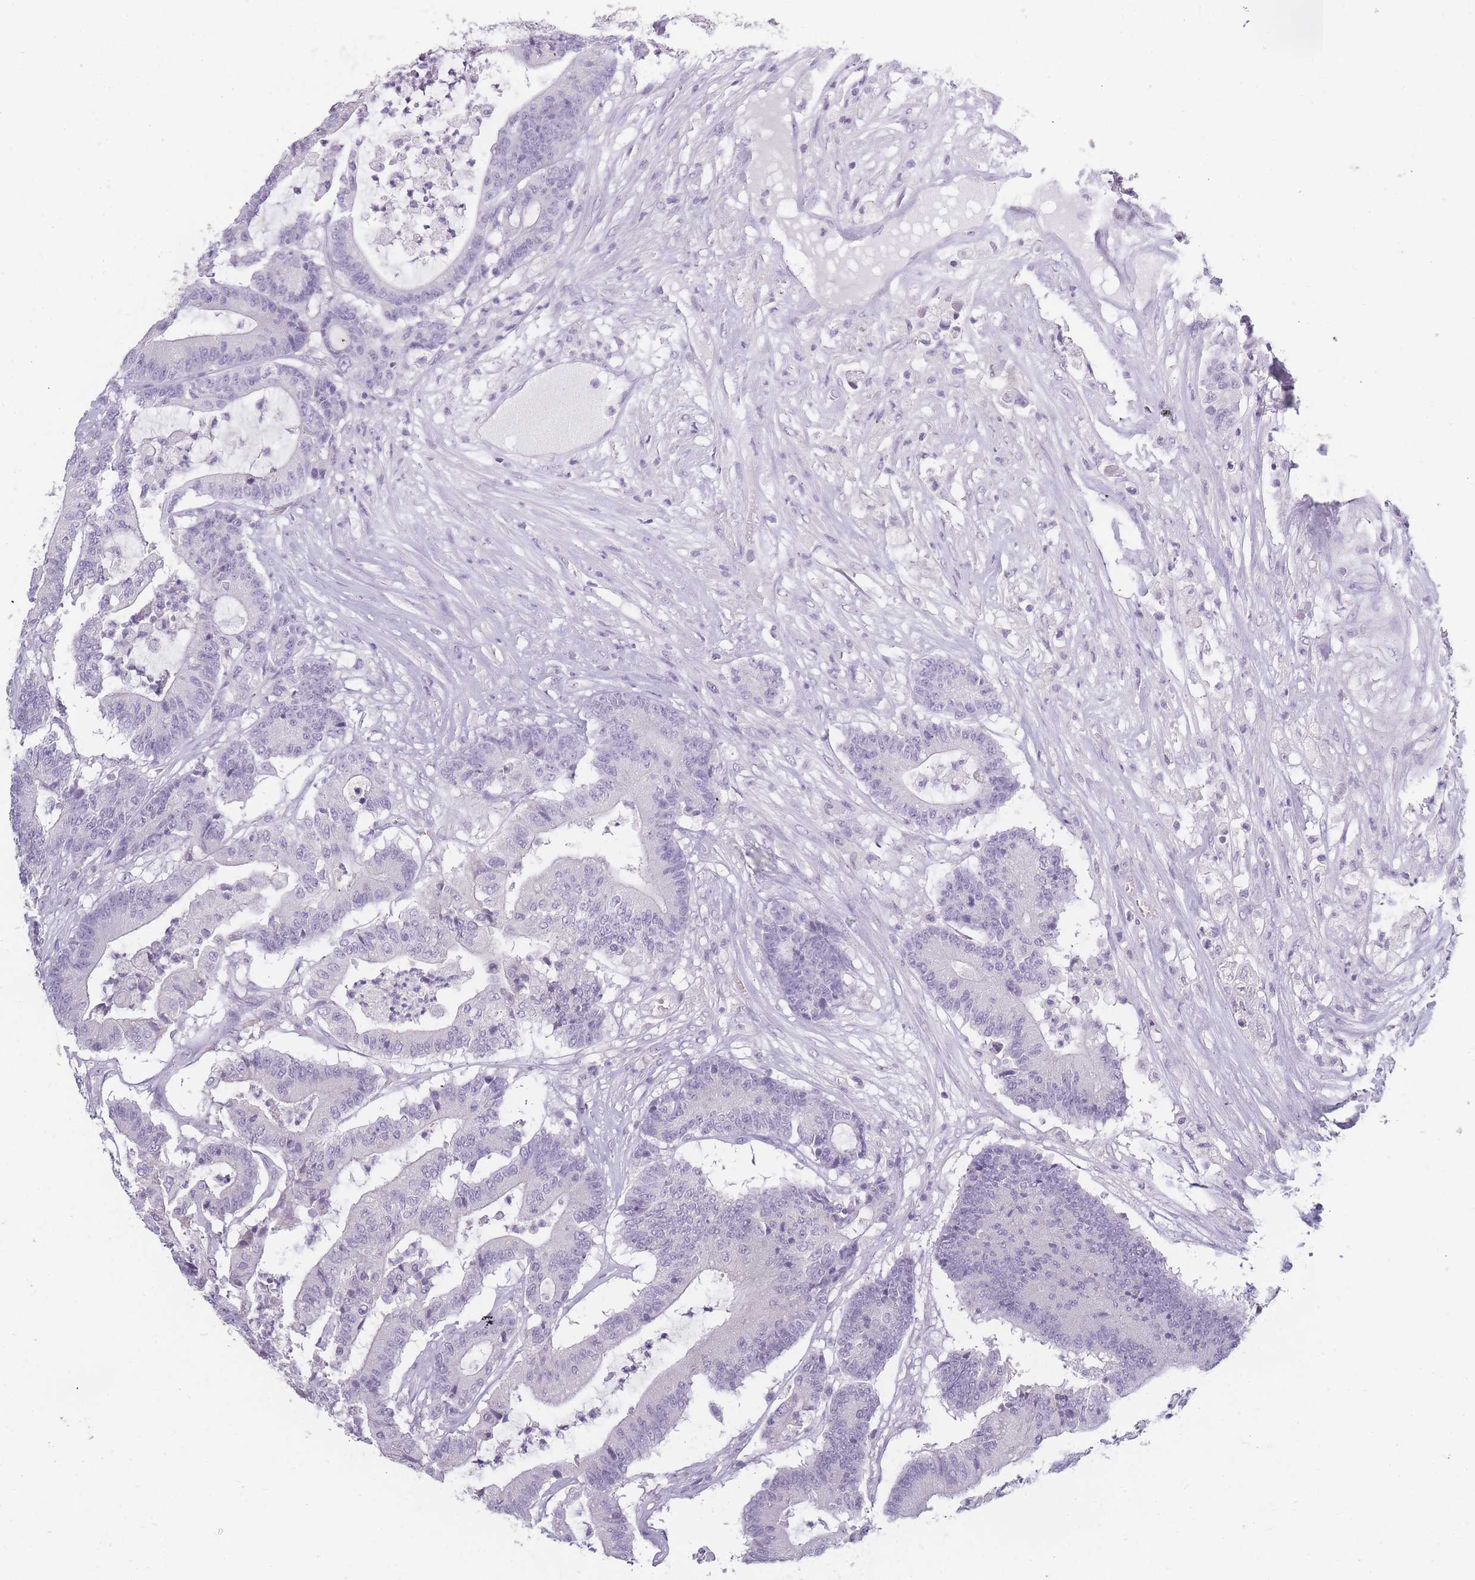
{"staining": {"intensity": "negative", "quantity": "none", "location": "none"}, "tissue": "colorectal cancer", "cell_type": "Tumor cells", "image_type": "cancer", "snomed": [{"axis": "morphology", "description": "Adenocarcinoma, NOS"}, {"axis": "topography", "description": "Colon"}], "caption": "Immunohistochemistry (IHC) histopathology image of neoplastic tissue: colorectal cancer stained with DAB reveals no significant protein expression in tumor cells.", "gene": "INS", "patient": {"sex": "female", "age": 84}}